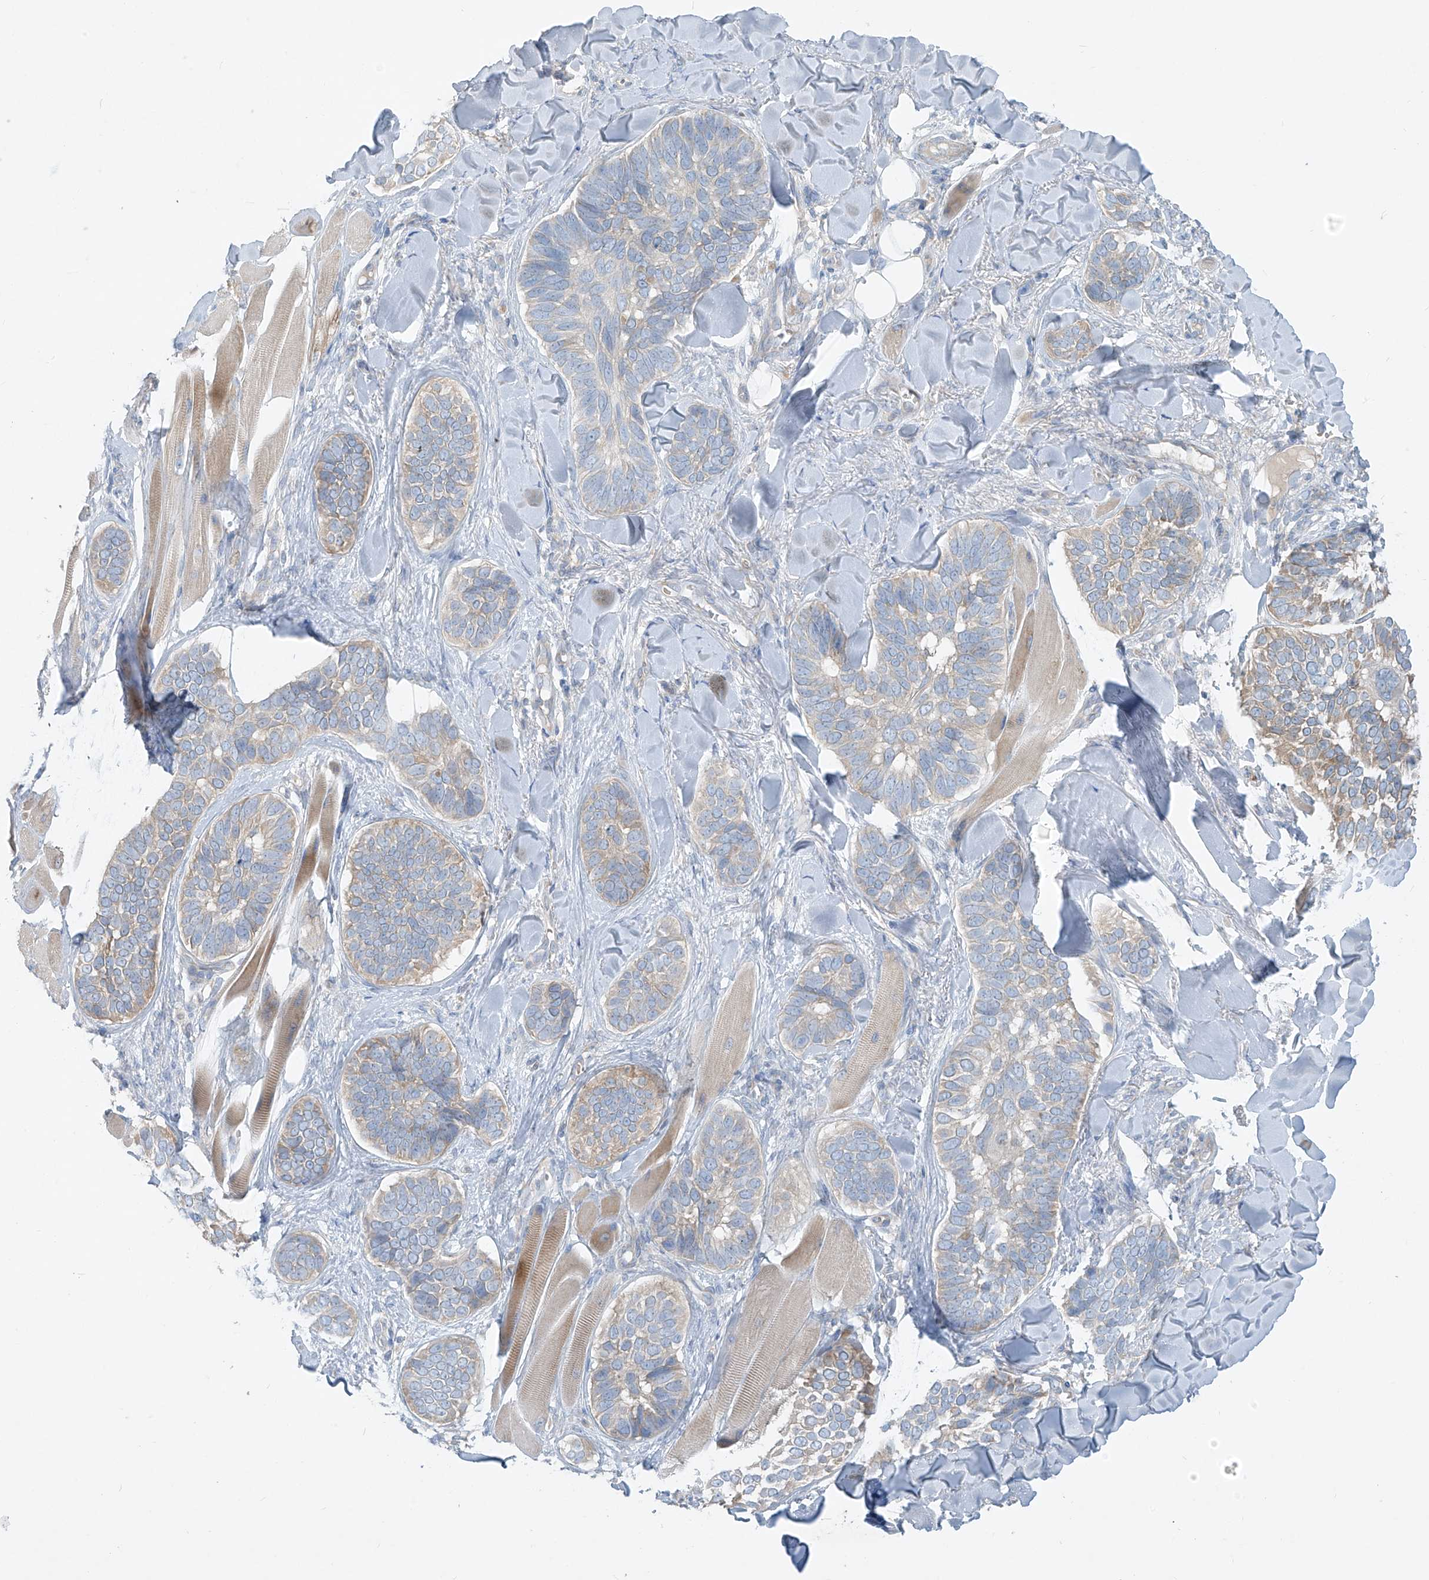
{"staining": {"intensity": "moderate", "quantity": "<25%", "location": "cytoplasmic/membranous"}, "tissue": "skin cancer", "cell_type": "Tumor cells", "image_type": "cancer", "snomed": [{"axis": "morphology", "description": "Basal cell carcinoma"}, {"axis": "topography", "description": "Skin"}], "caption": "Skin cancer (basal cell carcinoma) stained with IHC demonstrates moderate cytoplasmic/membranous positivity in approximately <25% of tumor cells.", "gene": "DGKQ", "patient": {"sex": "male", "age": 62}}